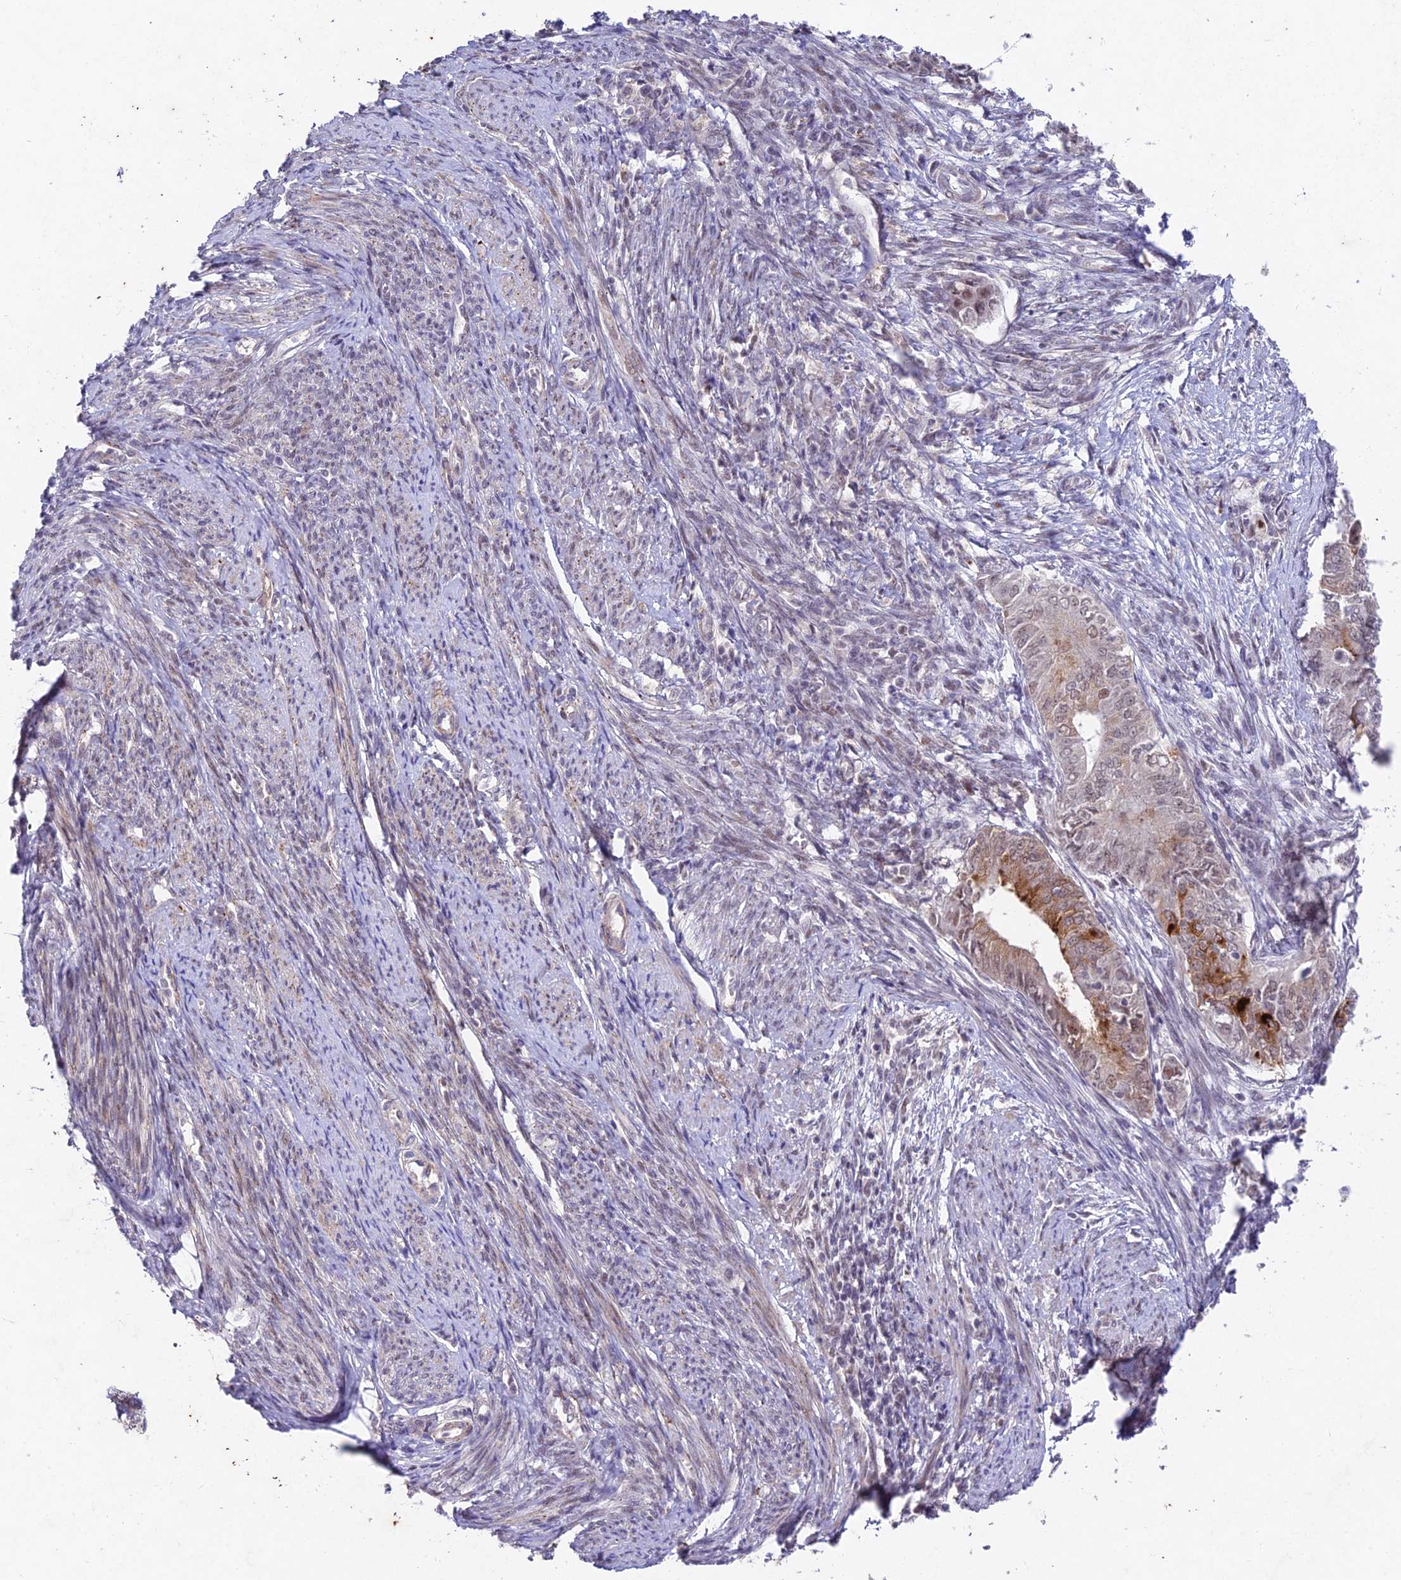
{"staining": {"intensity": "moderate", "quantity": "<25%", "location": "cytoplasmic/membranous"}, "tissue": "endometrial cancer", "cell_type": "Tumor cells", "image_type": "cancer", "snomed": [{"axis": "morphology", "description": "Adenocarcinoma, NOS"}, {"axis": "topography", "description": "Endometrium"}], "caption": "Approximately <25% of tumor cells in human adenocarcinoma (endometrial) demonstrate moderate cytoplasmic/membranous protein staining as visualized by brown immunohistochemical staining.", "gene": "RAVER1", "patient": {"sex": "female", "age": 62}}